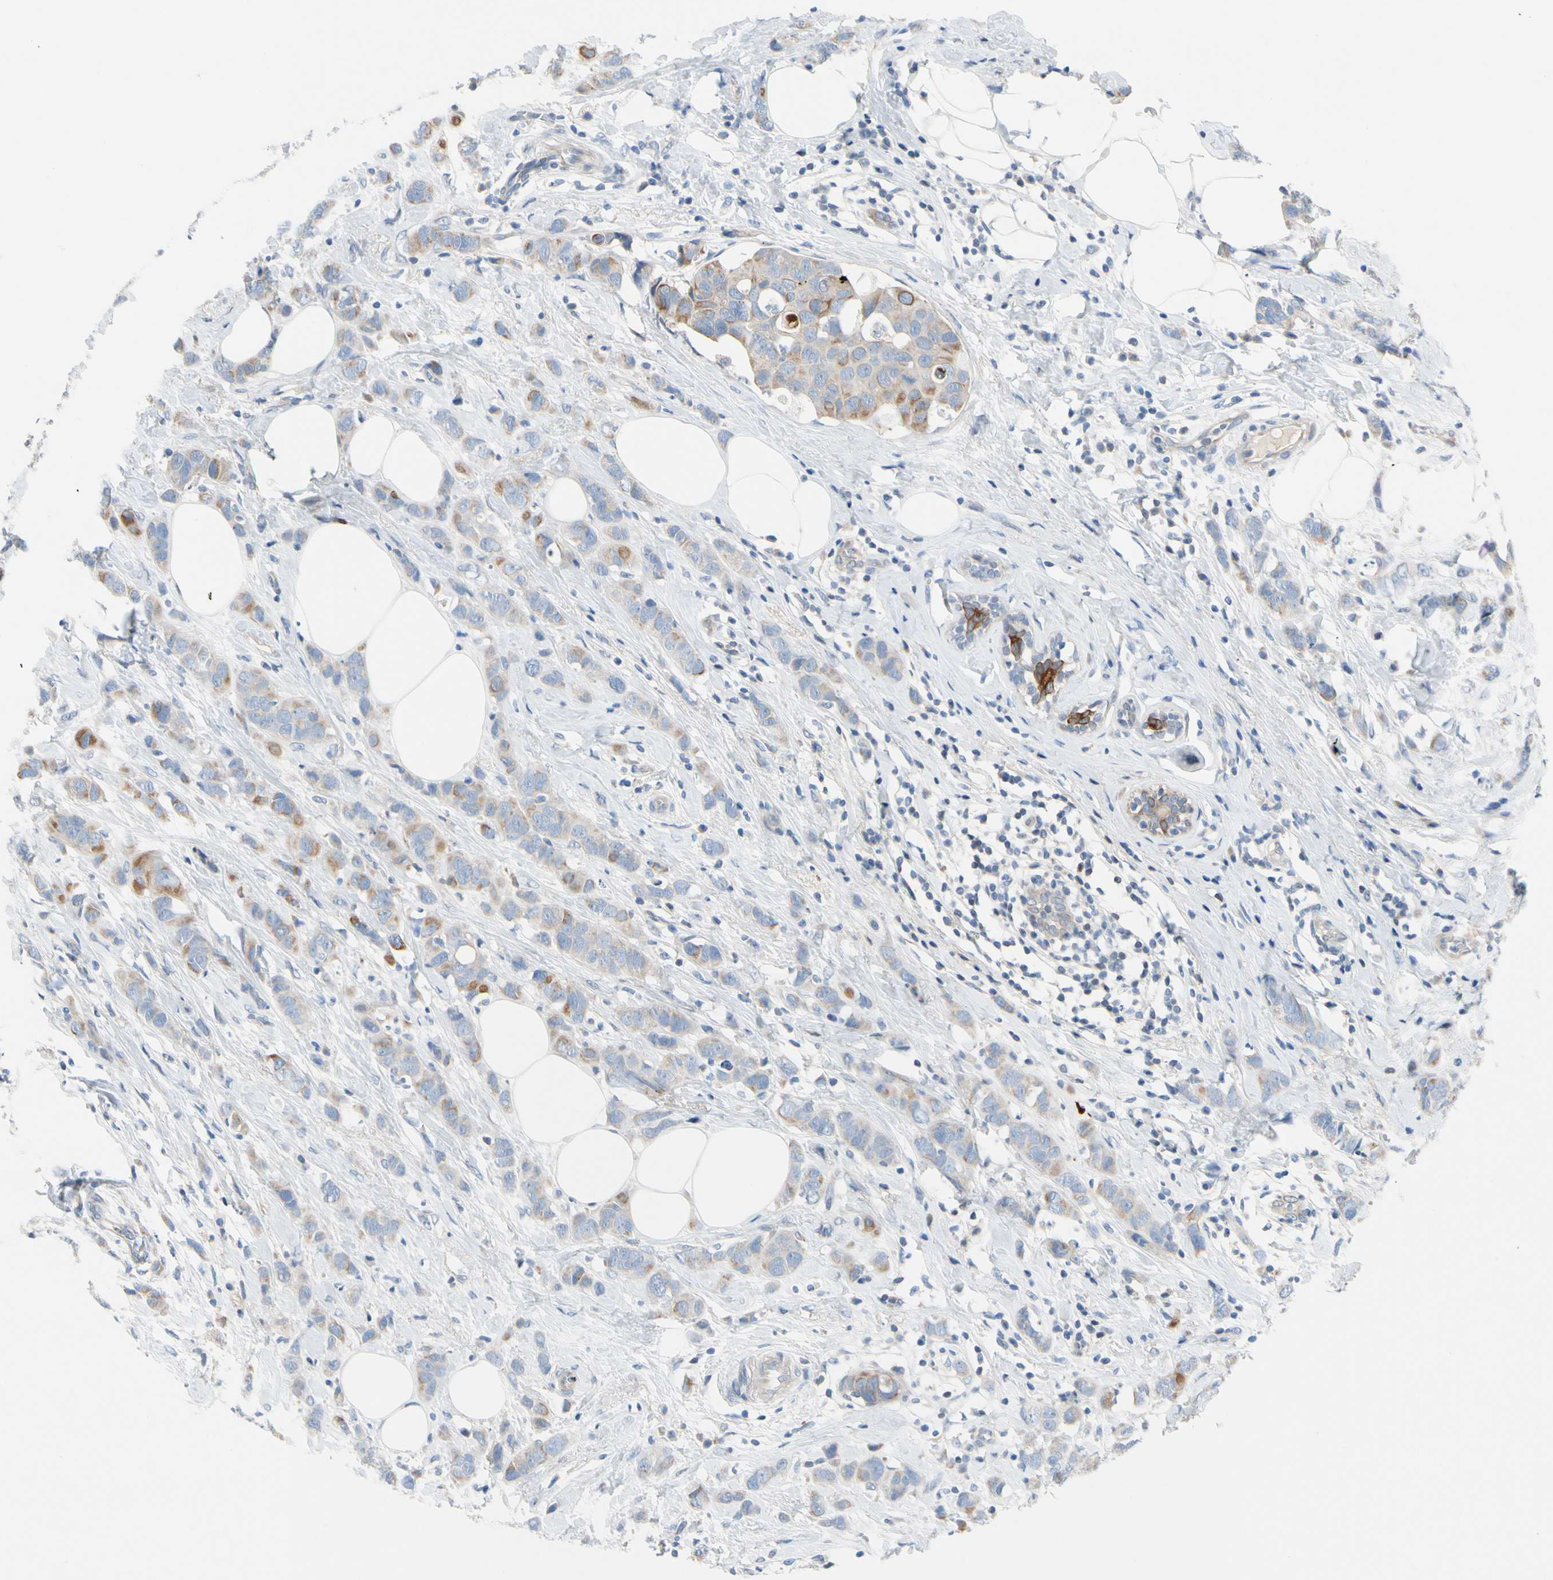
{"staining": {"intensity": "moderate", "quantity": "<25%", "location": "cytoplasmic/membranous"}, "tissue": "breast cancer", "cell_type": "Tumor cells", "image_type": "cancer", "snomed": [{"axis": "morphology", "description": "Normal tissue, NOS"}, {"axis": "morphology", "description": "Duct carcinoma"}, {"axis": "topography", "description": "Breast"}], "caption": "This is a micrograph of IHC staining of invasive ductal carcinoma (breast), which shows moderate positivity in the cytoplasmic/membranous of tumor cells.", "gene": "ZNF132", "patient": {"sex": "female", "age": 50}}